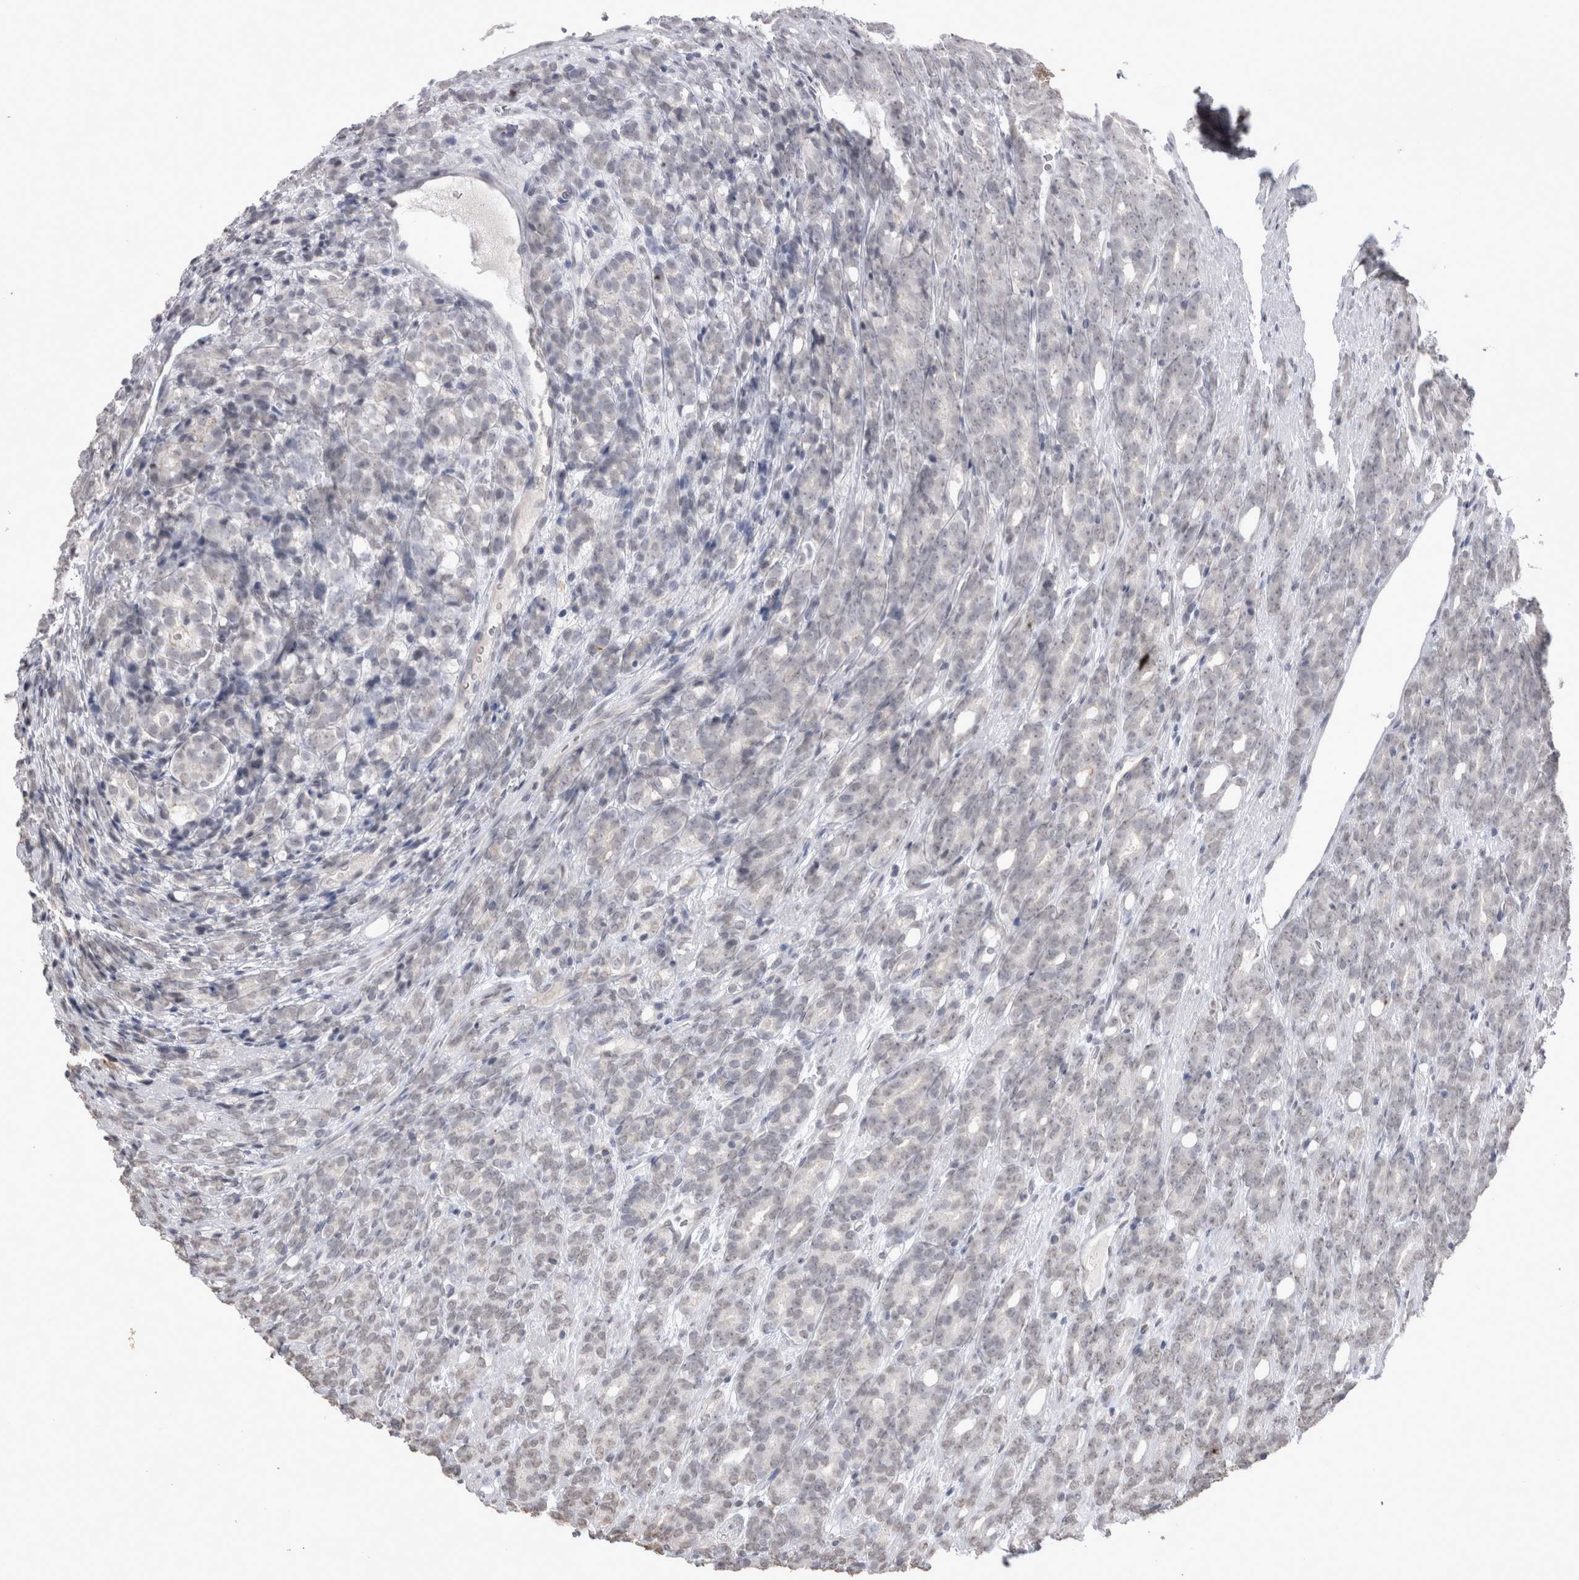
{"staining": {"intensity": "negative", "quantity": "none", "location": "none"}, "tissue": "prostate cancer", "cell_type": "Tumor cells", "image_type": "cancer", "snomed": [{"axis": "morphology", "description": "Adenocarcinoma, High grade"}, {"axis": "topography", "description": "Prostate"}], "caption": "Tumor cells show no significant staining in prostate adenocarcinoma (high-grade).", "gene": "DDX4", "patient": {"sex": "male", "age": 62}}